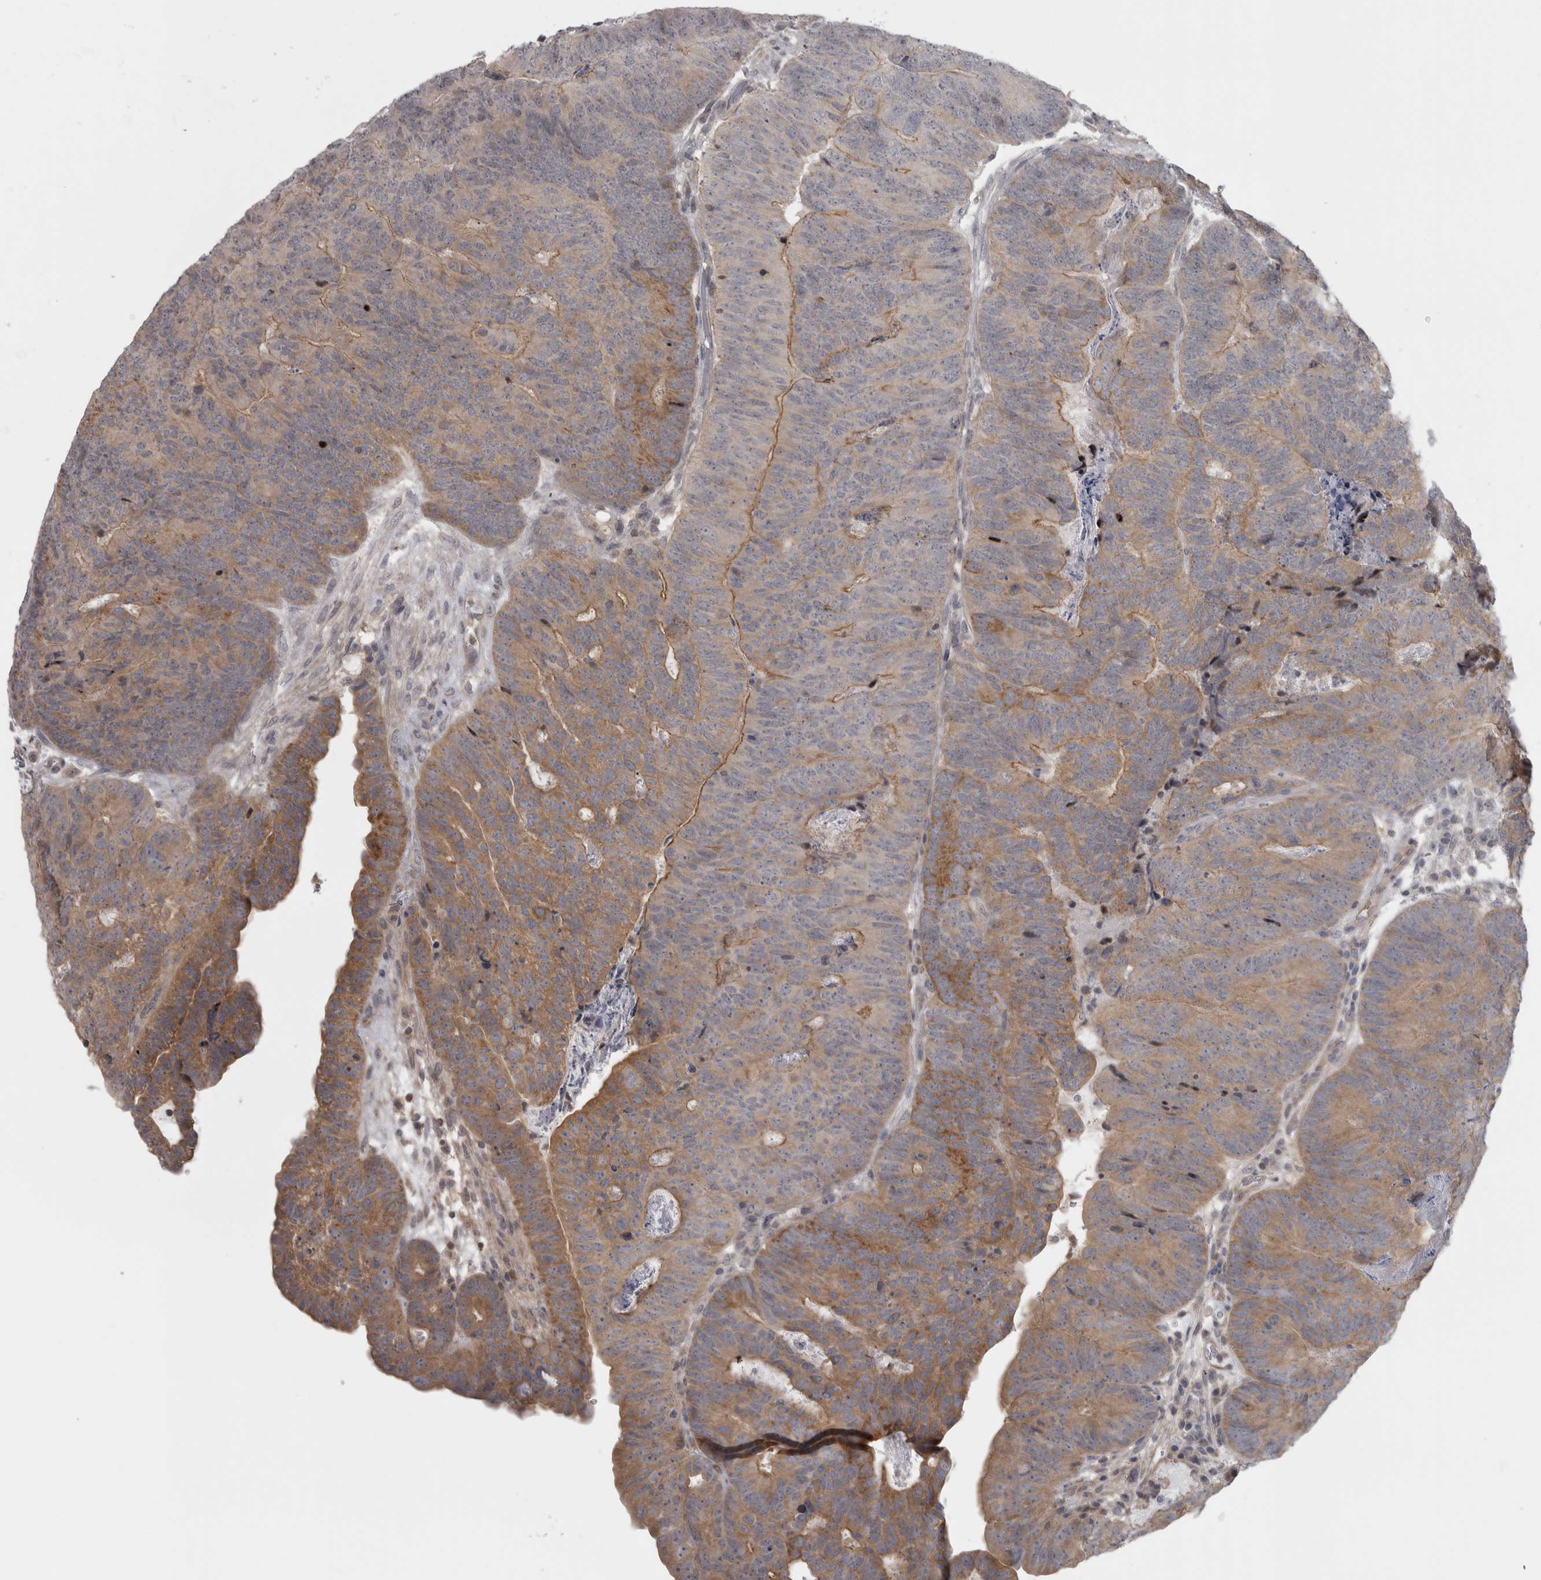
{"staining": {"intensity": "moderate", "quantity": "25%-75%", "location": "cytoplasmic/membranous"}, "tissue": "colorectal cancer", "cell_type": "Tumor cells", "image_type": "cancer", "snomed": [{"axis": "morphology", "description": "Adenocarcinoma, NOS"}, {"axis": "topography", "description": "Colon"}], "caption": "Protein expression analysis of human colorectal cancer (adenocarcinoma) reveals moderate cytoplasmic/membranous positivity in approximately 25%-75% of tumor cells.", "gene": "PPP1R12B", "patient": {"sex": "female", "age": 67}}